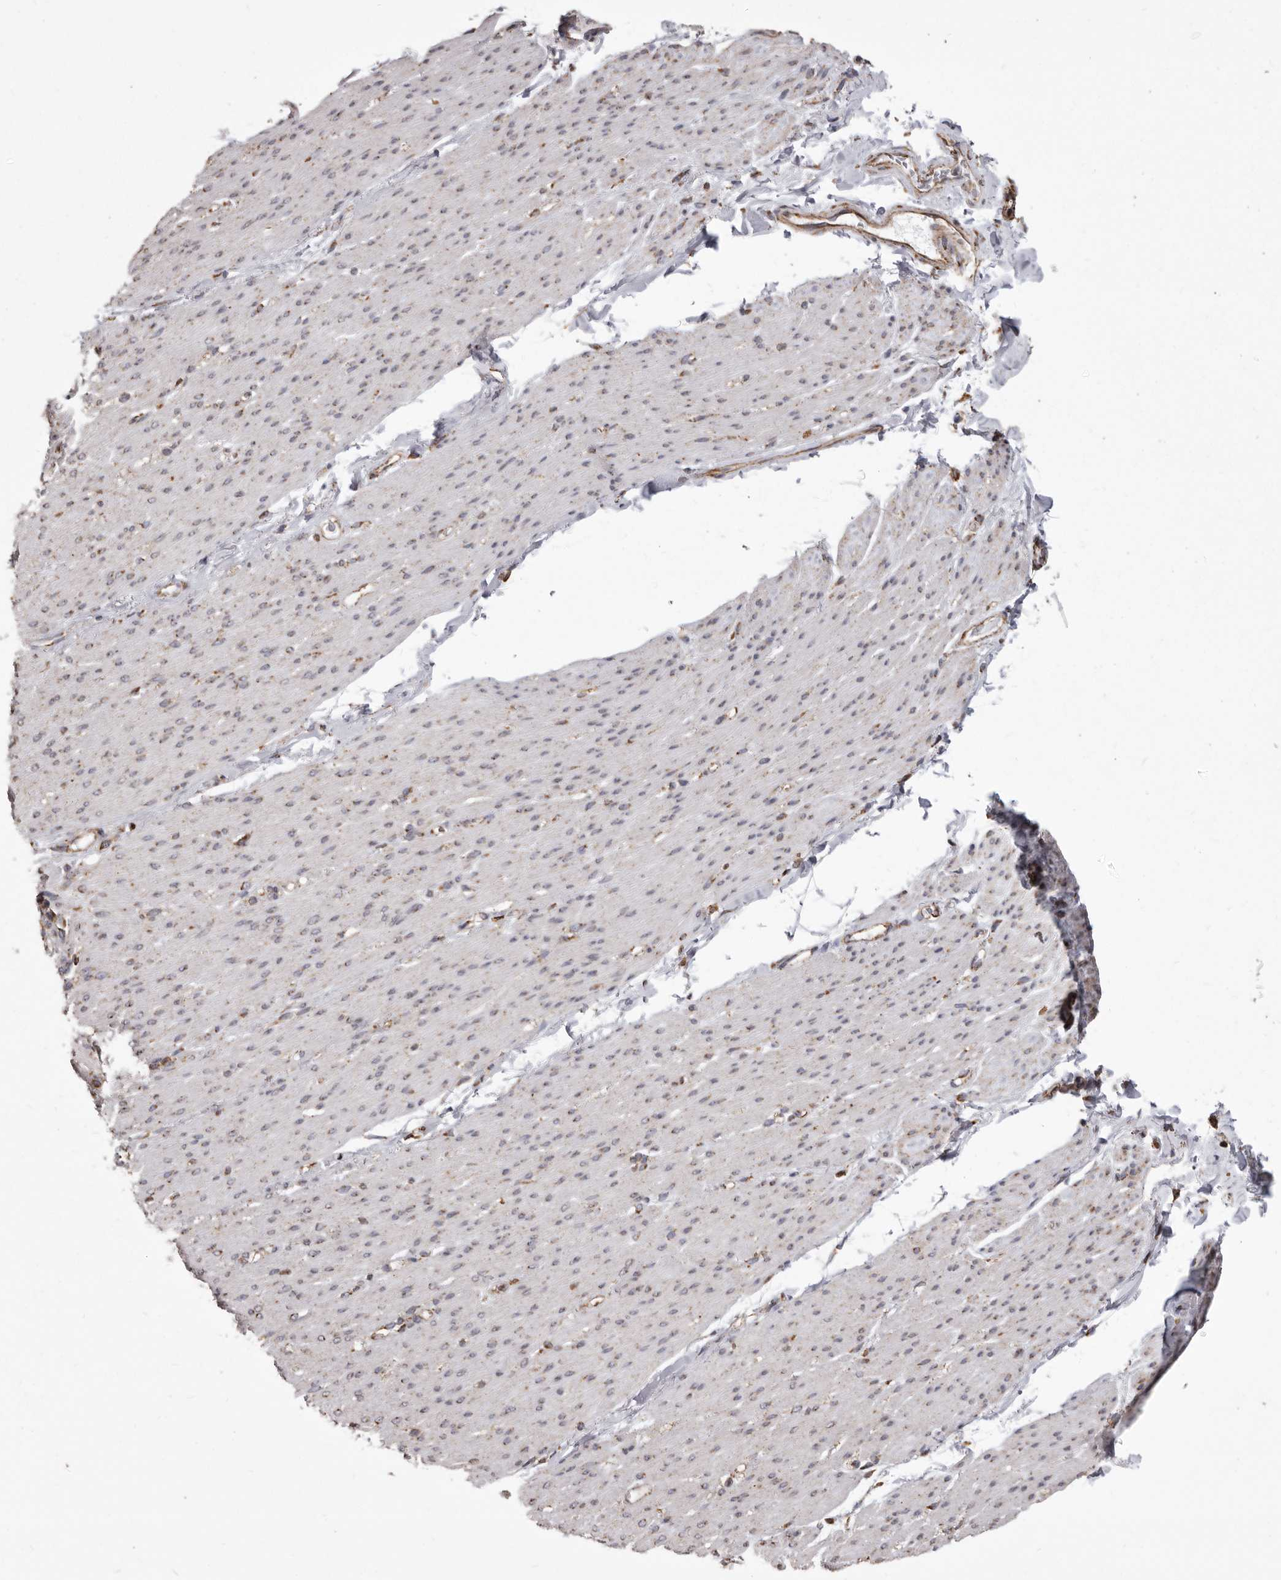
{"staining": {"intensity": "weak", "quantity": "25%-75%", "location": "cytoplasmic/membranous"}, "tissue": "smooth muscle", "cell_type": "Smooth muscle cells", "image_type": "normal", "snomed": [{"axis": "morphology", "description": "Normal tissue, NOS"}, {"axis": "topography", "description": "Colon"}, {"axis": "topography", "description": "Peripheral nerve tissue"}], "caption": "Normal smooth muscle displays weak cytoplasmic/membranous expression in approximately 25%-75% of smooth muscle cells, visualized by immunohistochemistry.", "gene": "CDK5RAP3", "patient": {"sex": "female", "age": 61}}